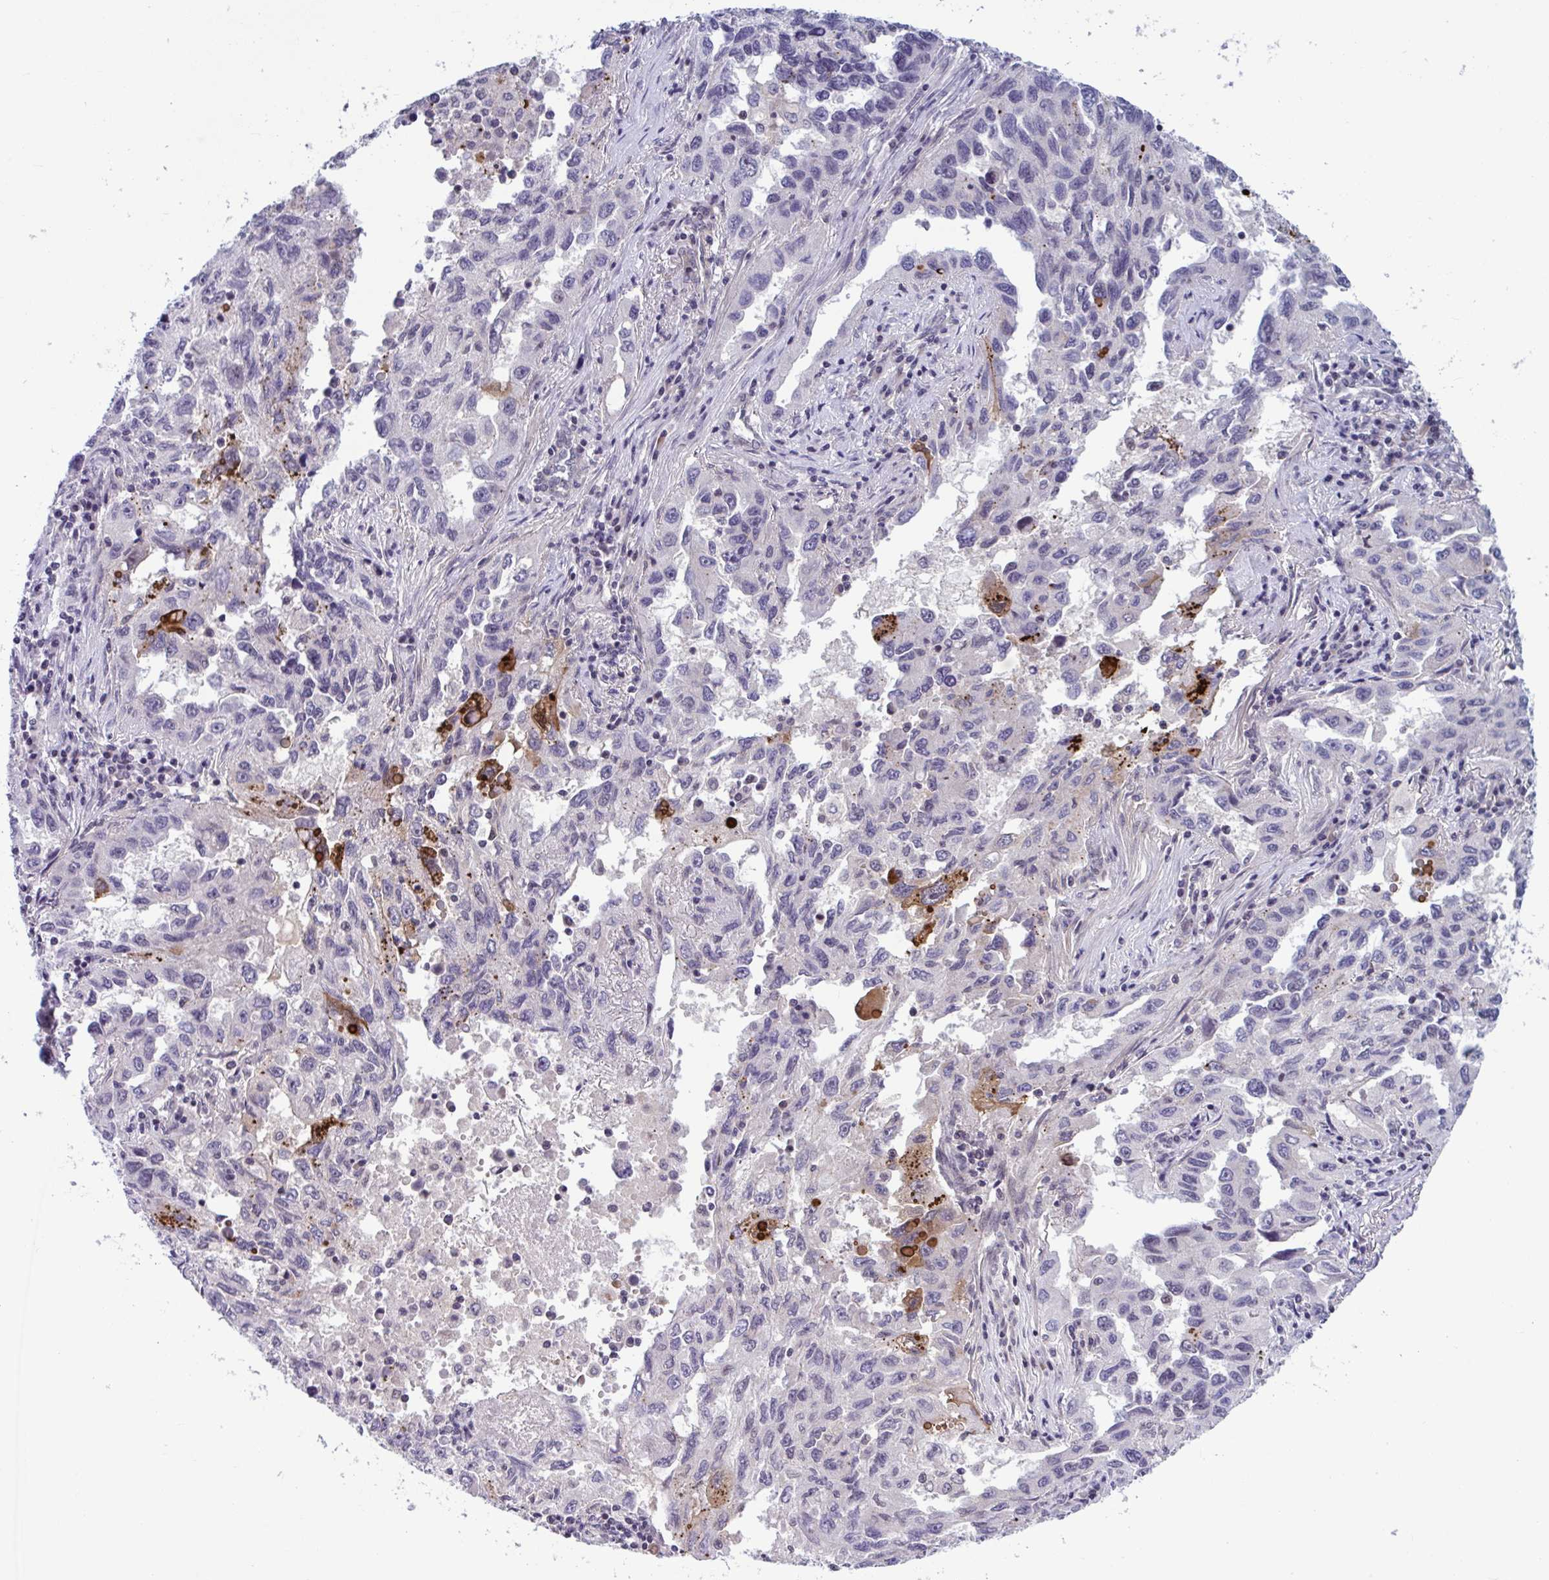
{"staining": {"intensity": "negative", "quantity": "none", "location": "none"}, "tissue": "lung cancer", "cell_type": "Tumor cells", "image_type": "cancer", "snomed": [{"axis": "morphology", "description": "Adenocarcinoma, NOS"}, {"axis": "topography", "description": "Lung"}], "caption": "The immunohistochemistry histopathology image has no significant positivity in tumor cells of lung cancer (adenocarcinoma) tissue. The staining is performed using DAB brown chromogen with nuclei counter-stained in using hematoxylin.", "gene": "TTC7B", "patient": {"sex": "female", "age": 73}}